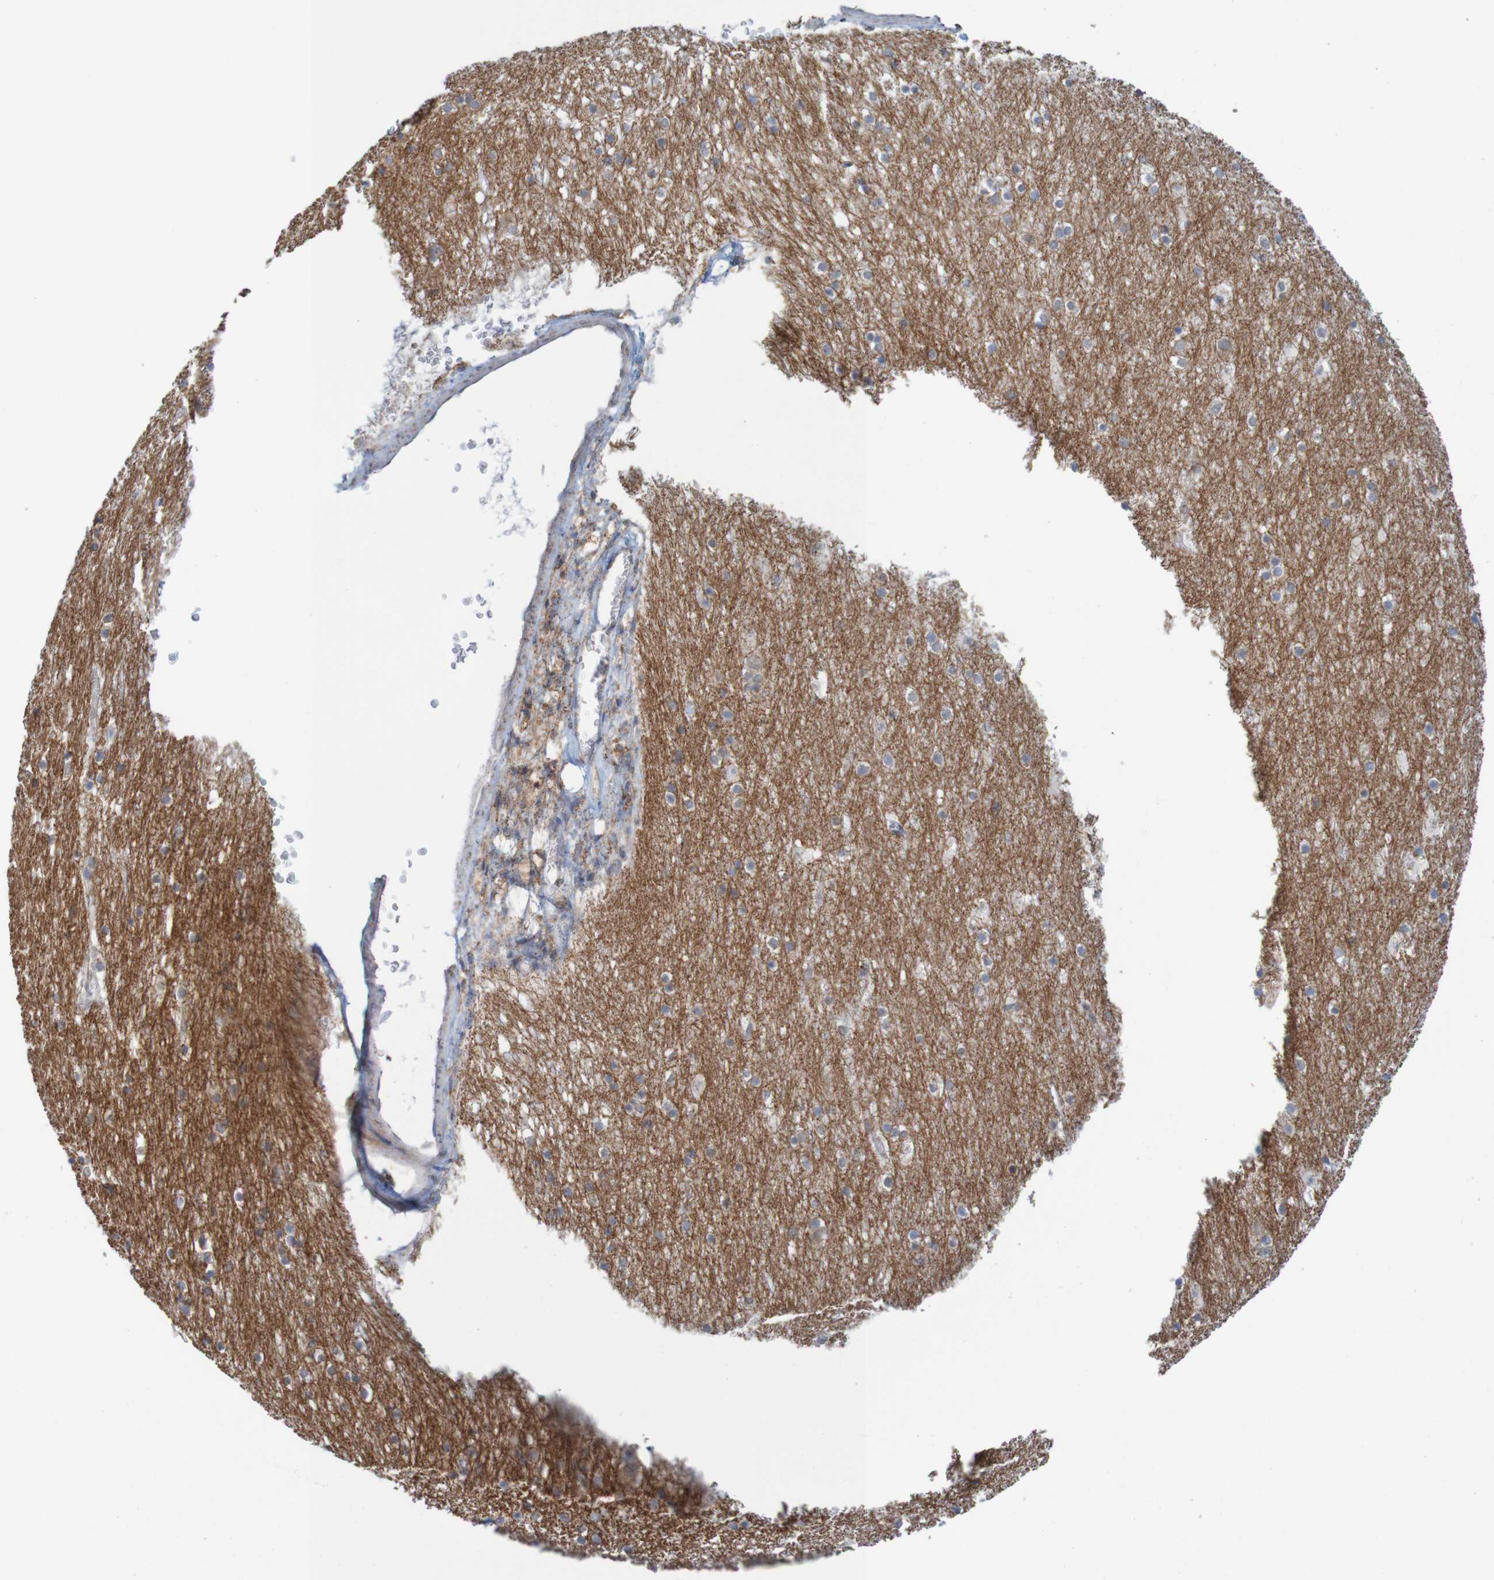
{"staining": {"intensity": "negative", "quantity": "none", "location": "none"}, "tissue": "cerebral cortex", "cell_type": "Endothelial cells", "image_type": "normal", "snomed": [{"axis": "morphology", "description": "Normal tissue, NOS"}, {"axis": "topography", "description": "Cerebral cortex"}], "caption": "This is an immunohistochemistry (IHC) image of benign cerebral cortex. There is no staining in endothelial cells.", "gene": "PDIA3", "patient": {"sex": "male", "age": 45}}